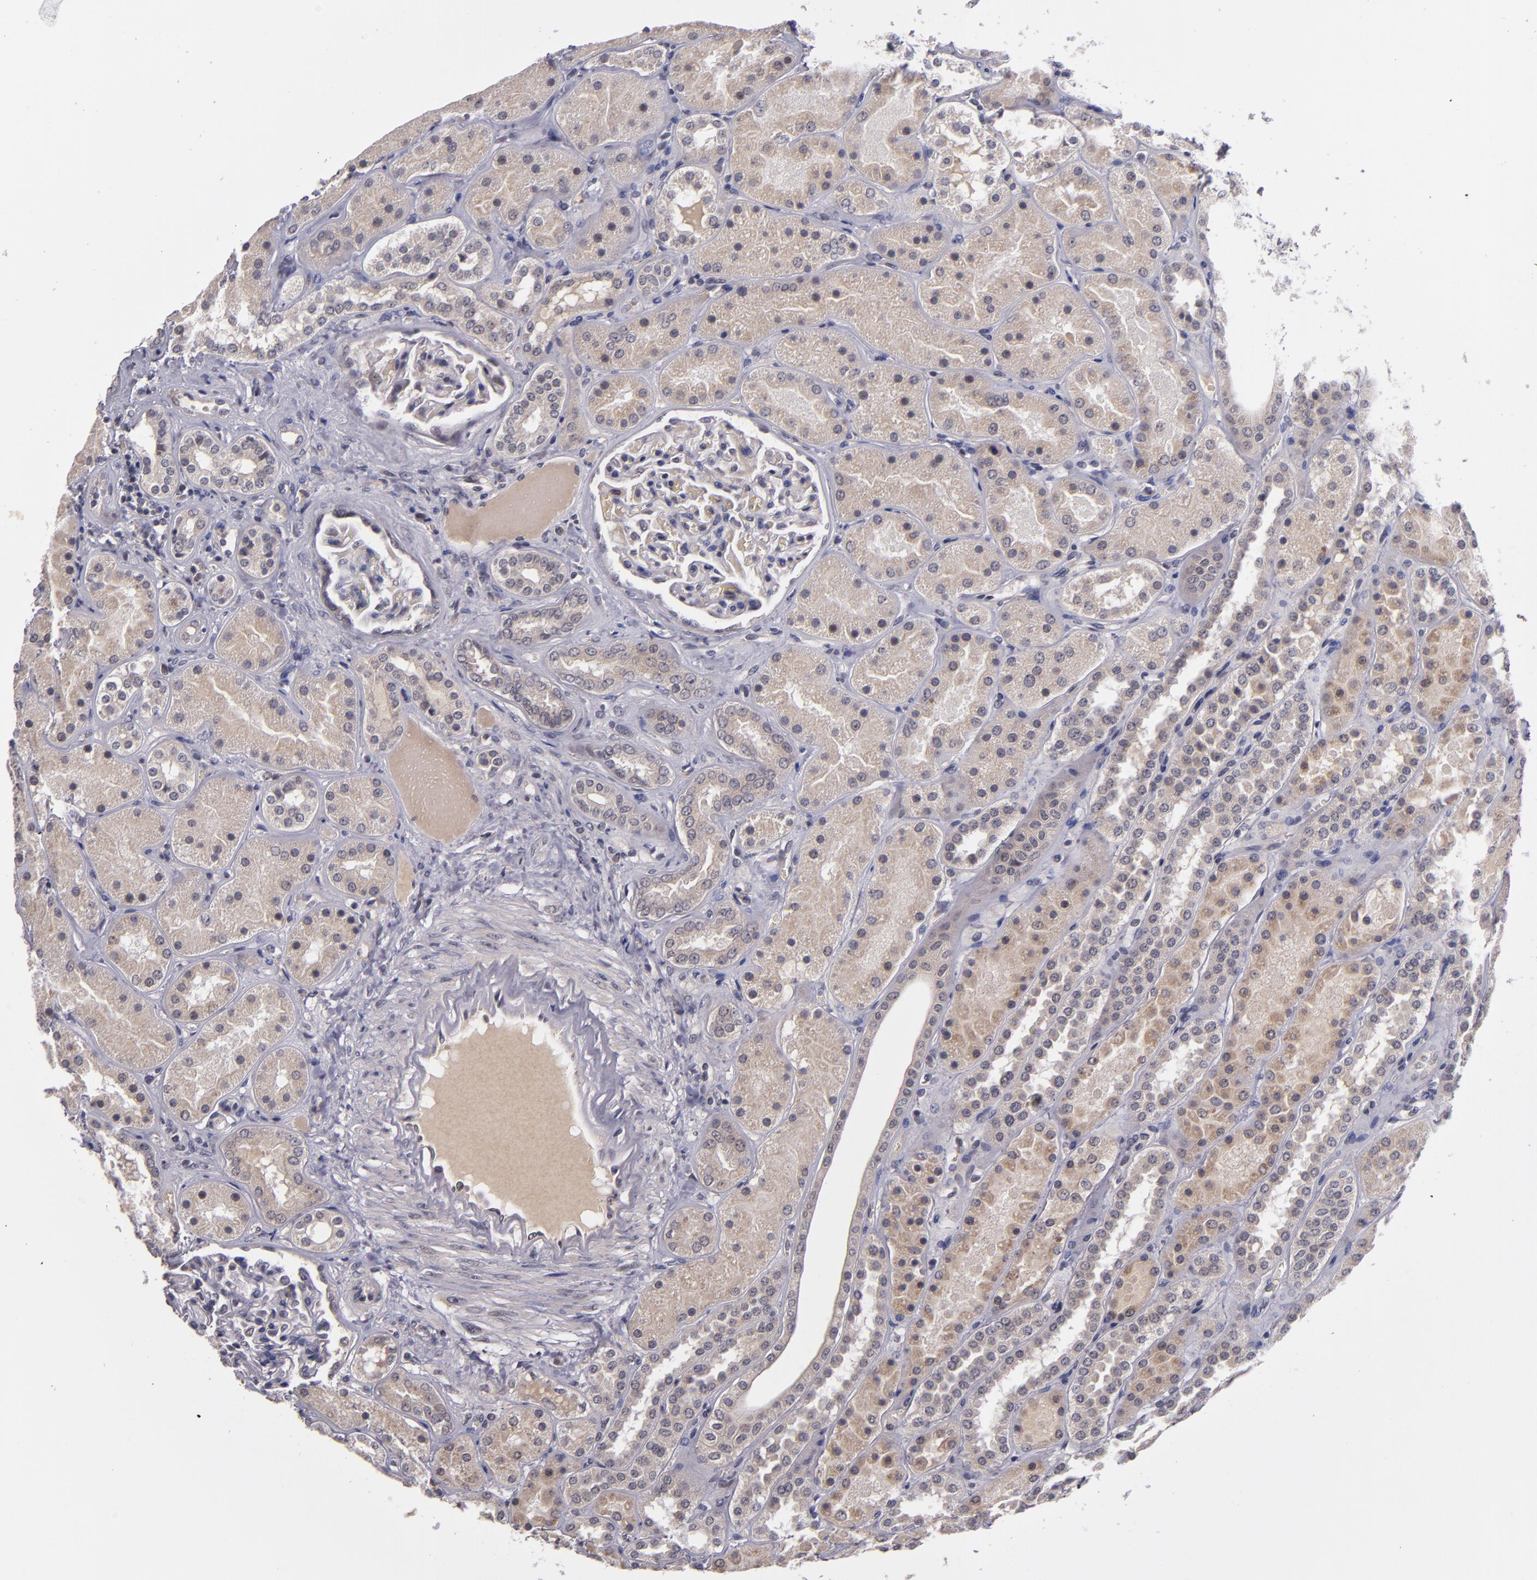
{"staining": {"intensity": "negative", "quantity": "none", "location": "none"}, "tissue": "kidney", "cell_type": "Cells in glomeruli", "image_type": "normal", "snomed": [{"axis": "morphology", "description": "Normal tissue, NOS"}, {"axis": "topography", "description": "Kidney"}], "caption": "A high-resolution micrograph shows immunohistochemistry (IHC) staining of normal kidney, which reveals no significant expression in cells in glomeruli. (DAB immunohistochemistry (IHC), high magnification).", "gene": "CDC7", "patient": {"sex": "male", "age": 28}}